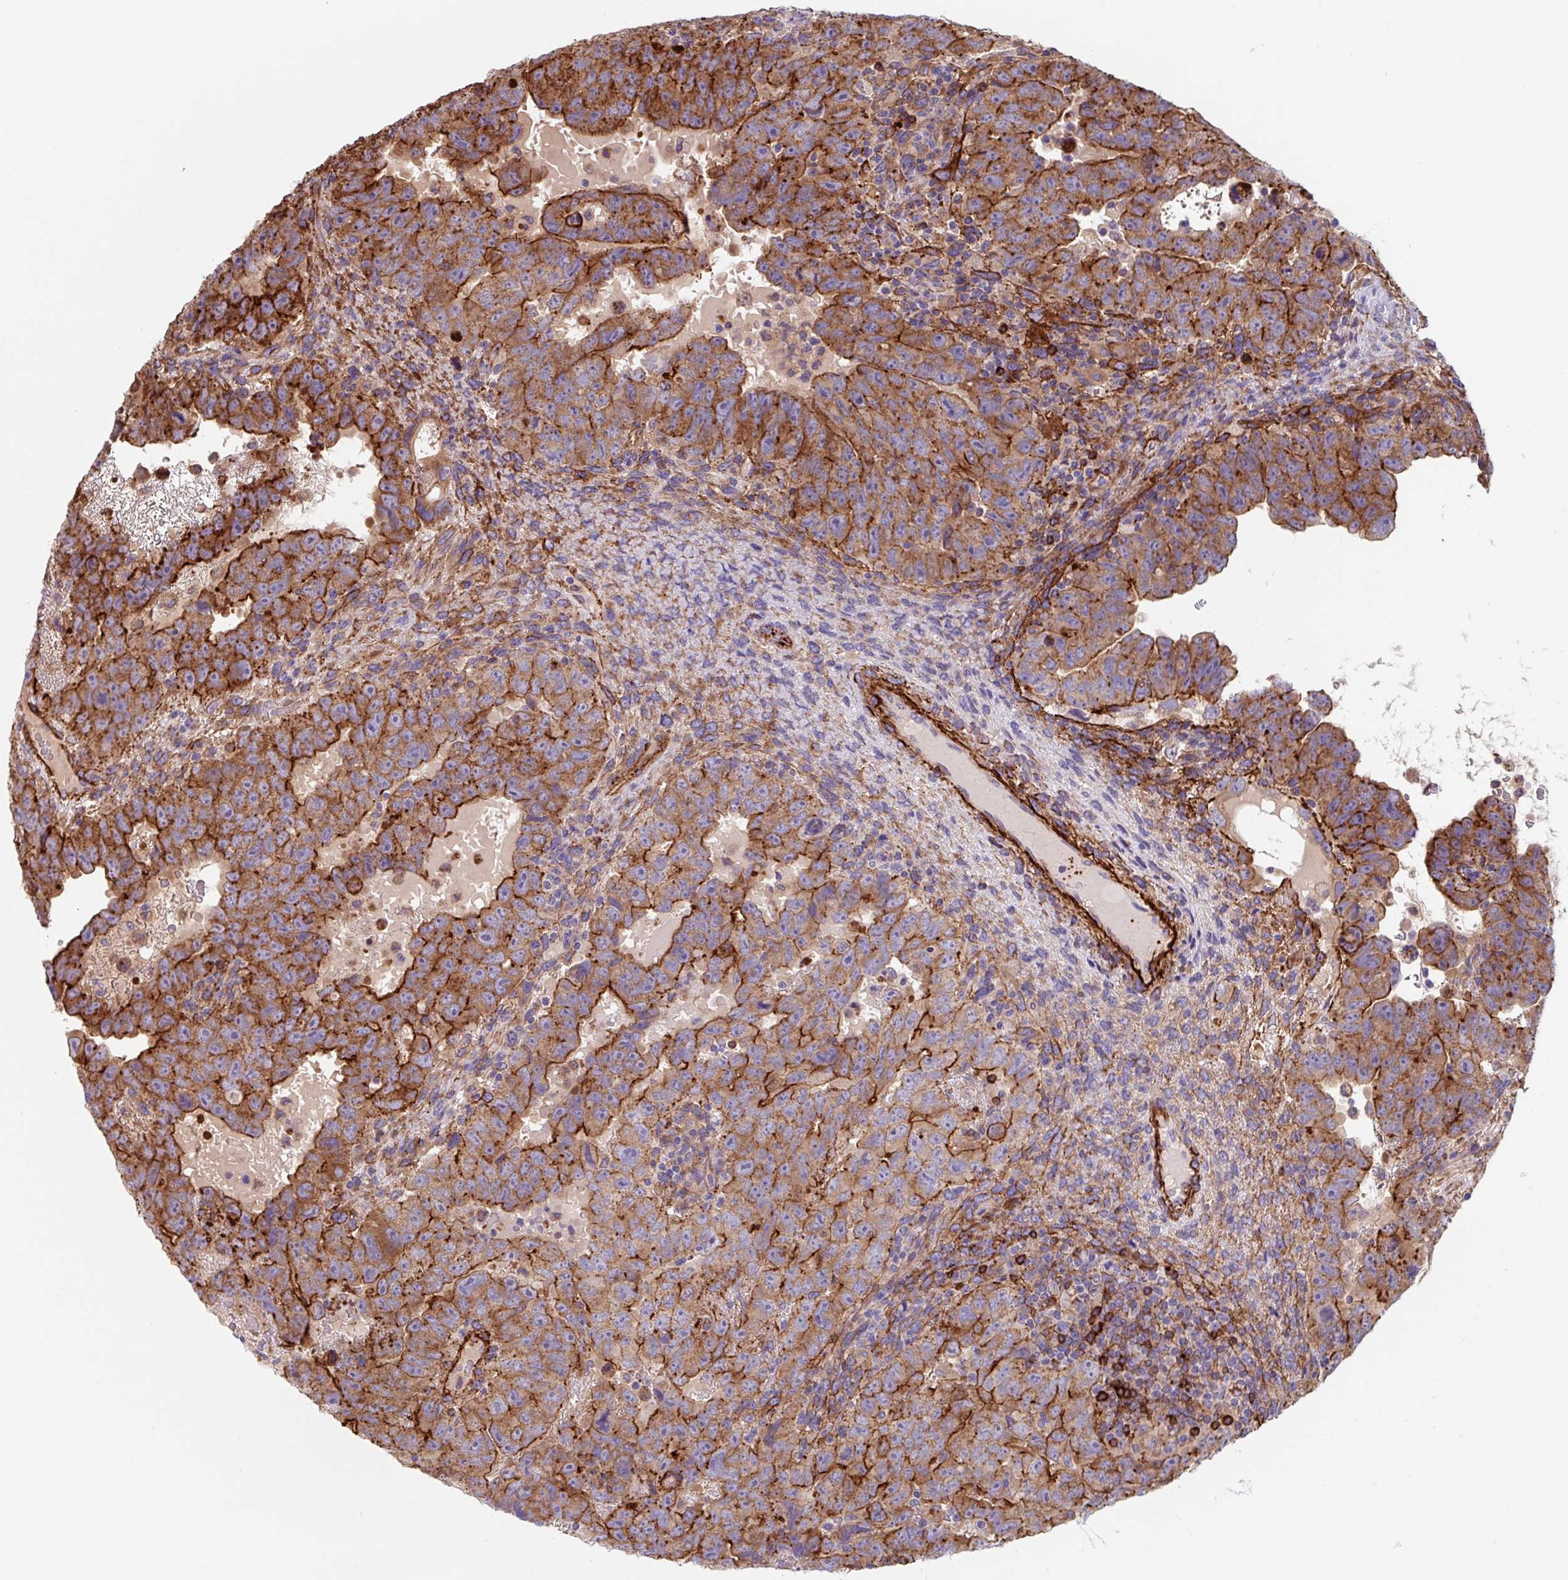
{"staining": {"intensity": "strong", "quantity": ">75%", "location": "cytoplasmic/membranous"}, "tissue": "testis cancer", "cell_type": "Tumor cells", "image_type": "cancer", "snomed": [{"axis": "morphology", "description": "Carcinoma, Embryonal, NOS"}, {"axis": "topography", "description": "Testis"}], "caption": "High-magnification brightfield microscopy of testis cancer (embryonal carcinoma) stained with DAB (brown) and counterstained with hematoxylin (blue). tumor cells exhibit strong cytoplasmic/membranous positivity is present in about>75% of cells.", "gene": "DHFR2", "patient": {"sex": "male", "age": 24}}